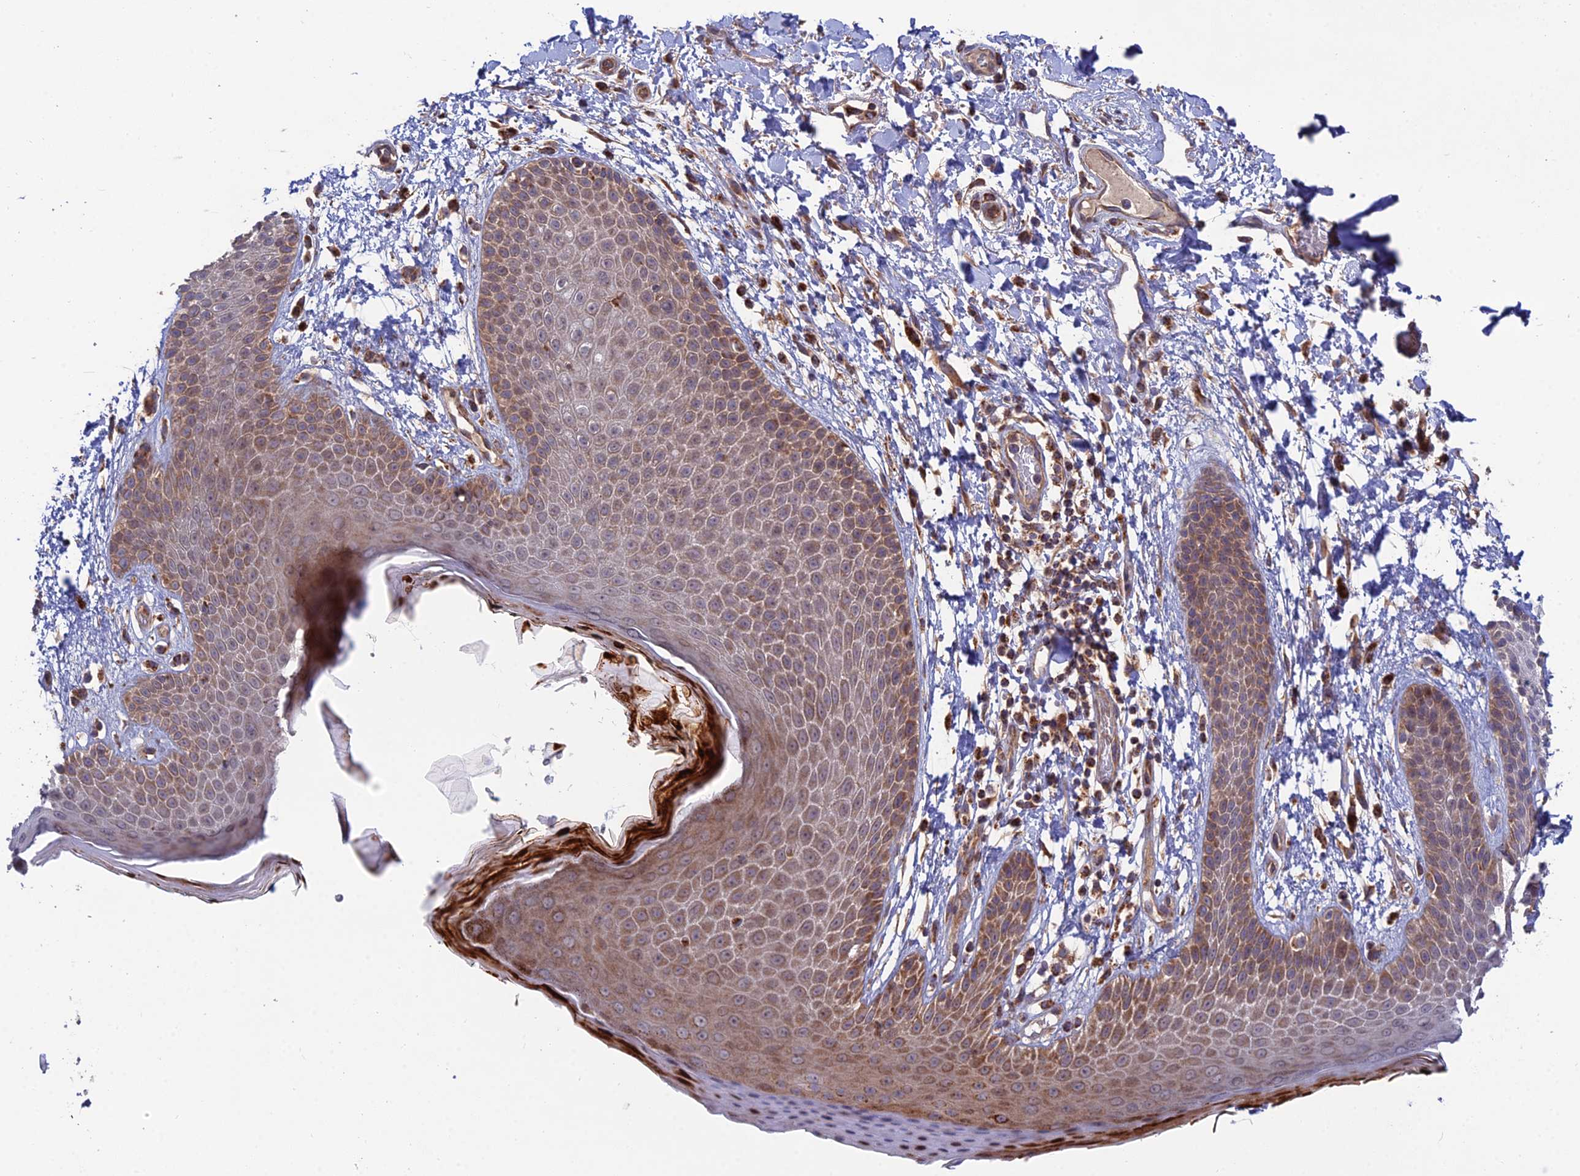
{"staining": {"intensity": "moderate", "quantity": ">75%", "location": "cytoplasmic/membranous"}, "tissue": "skin", "cell_type": "Epidermal cells", "image_type": "normal", "snomed": [{"axis": "morphology", "description": "Normal tissue, NOS"}, {"axis": "topography", "description": "Anal"}], "caption": "Skin stained for a protein displays moderate cytoplasmic/membranous positivity in epidermal cells. Nuclei are stained in blue.", "gene": "RIC8B", "patient": {"sex": "male", "age": 74}}